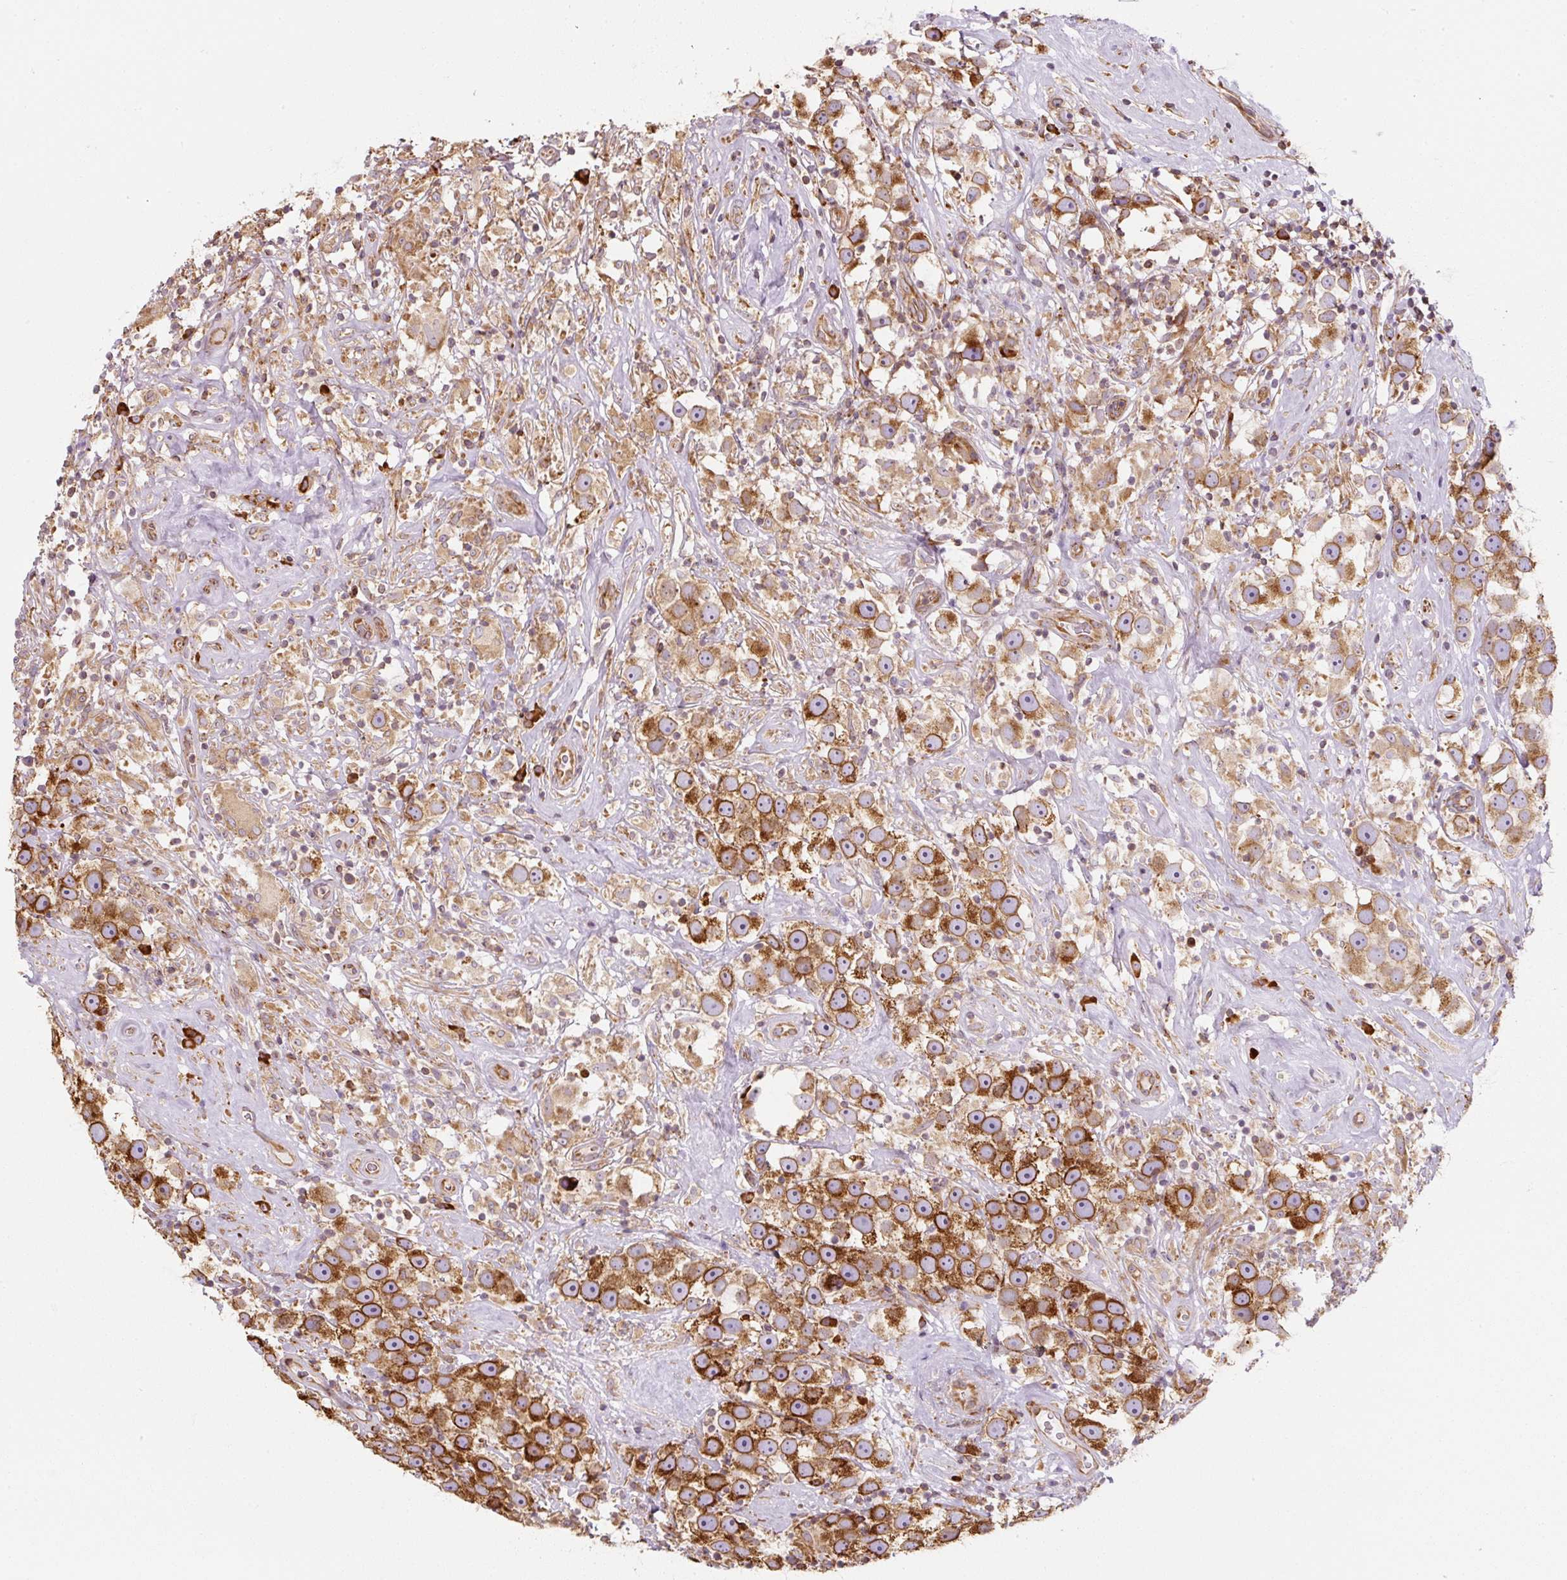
{"staining": {"intensity": "strong", "quantity": ">75%", "location": "cytoplasmic/membranous"}, "tissue": "testis cancer", "cell_type": "Tumor cells", "image_type": "cancer", "snomed": [{"axis": "morphology", "description": "Seminoma, NOS"}, {"axis": "topography", "description": "Testis"}], "caption": "Strong cytoplasmic/membranous expression for a protein is present in about >75% of tumor cells of testis seminoma using IHC.", "gene": "PRKCSH", "patient": {"sex": "male", "age": 49}}